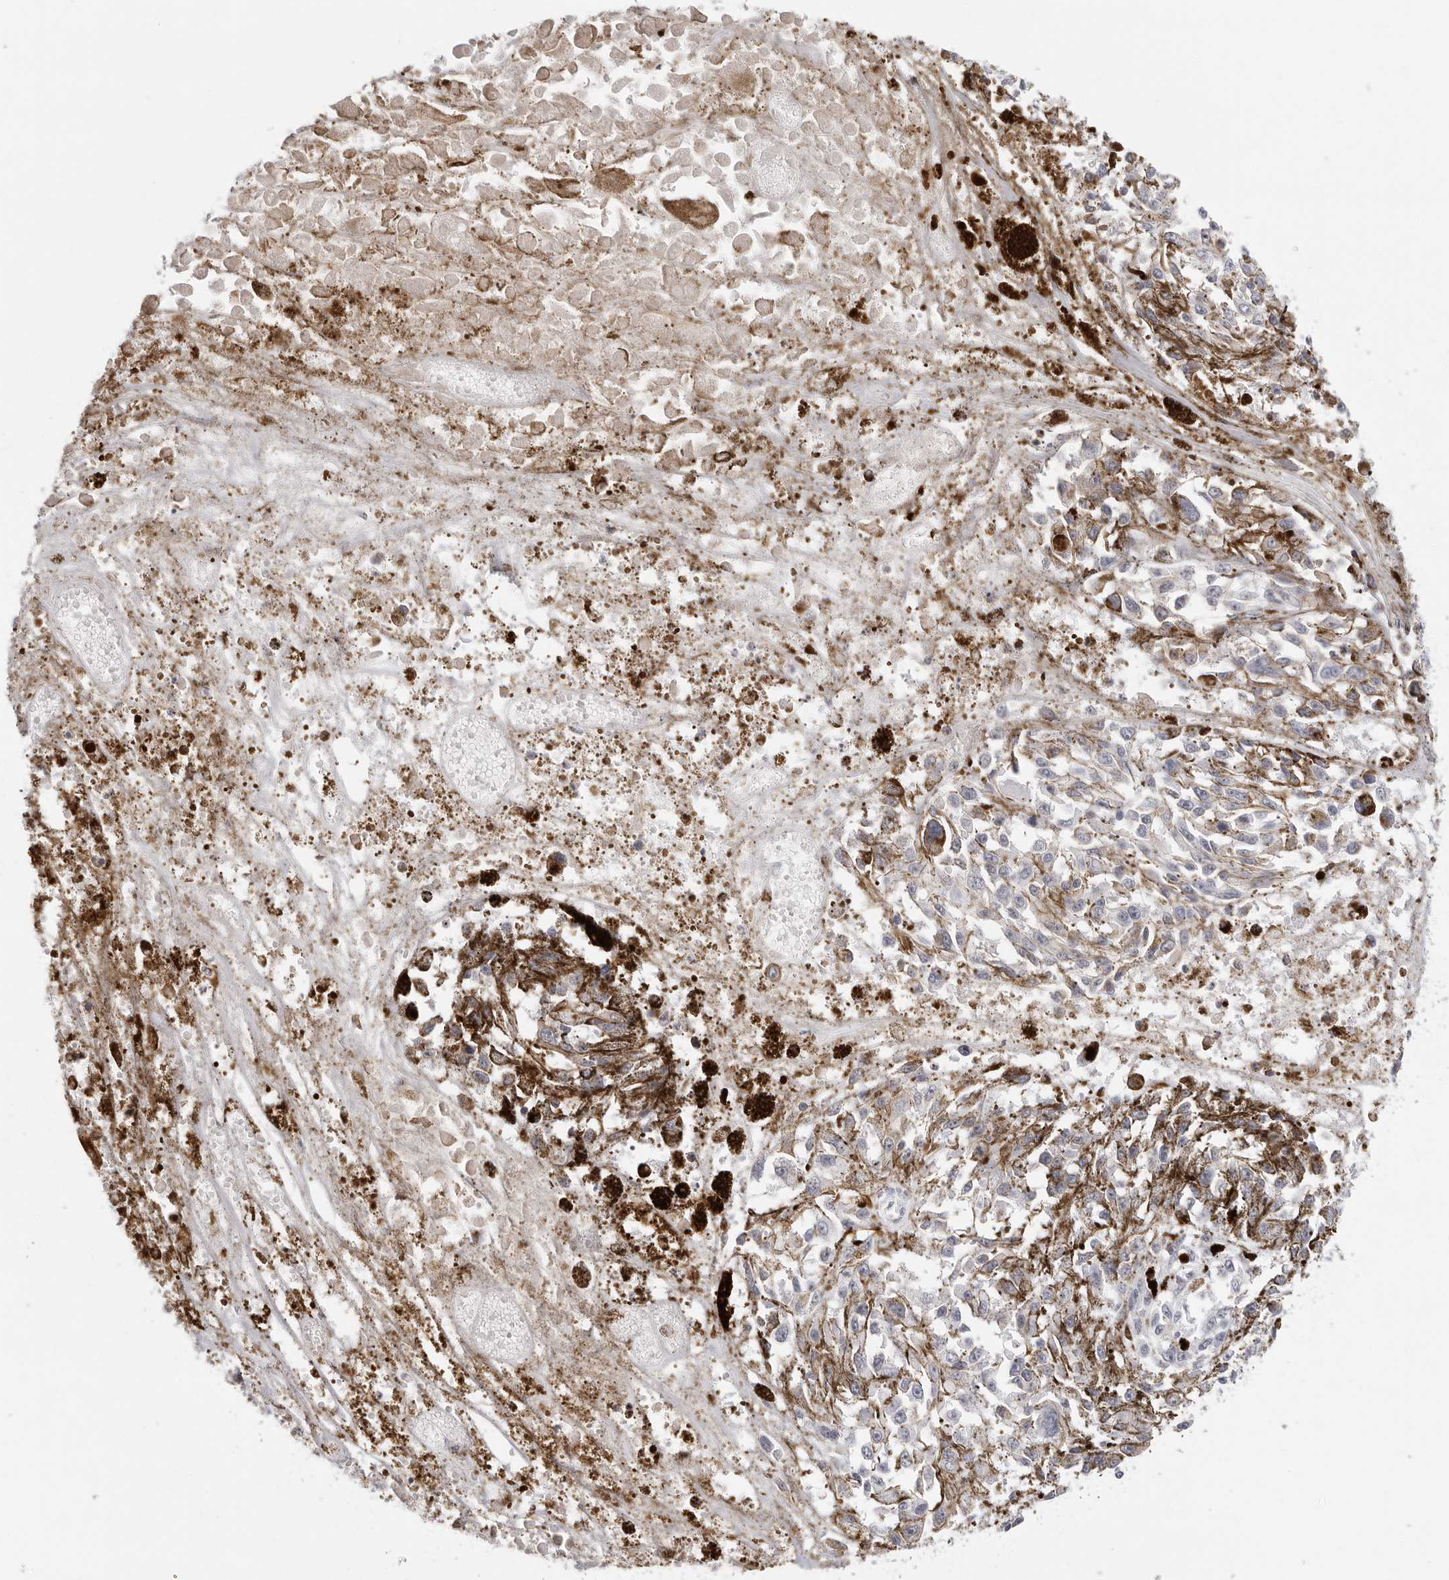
{"staining": {"intensity": "negative", "quantity": "none", "location": "none"}, "tissue": "melanoma", "cell_type": "Tumor cells", "image_type": "cancer", "snomed": [{"axis": "morphology", "description": "Malignant melanoma, Metastatic site"}, {"axis": "topography", "description": "Lymph node"}], "caption": "DAB immunohistochemical staining of malignant melanoma (metastatic site) reveals no significant positivity in tumor cells.", "gene": "STRADB", "patient": {"sex": "male", "age": 59}}